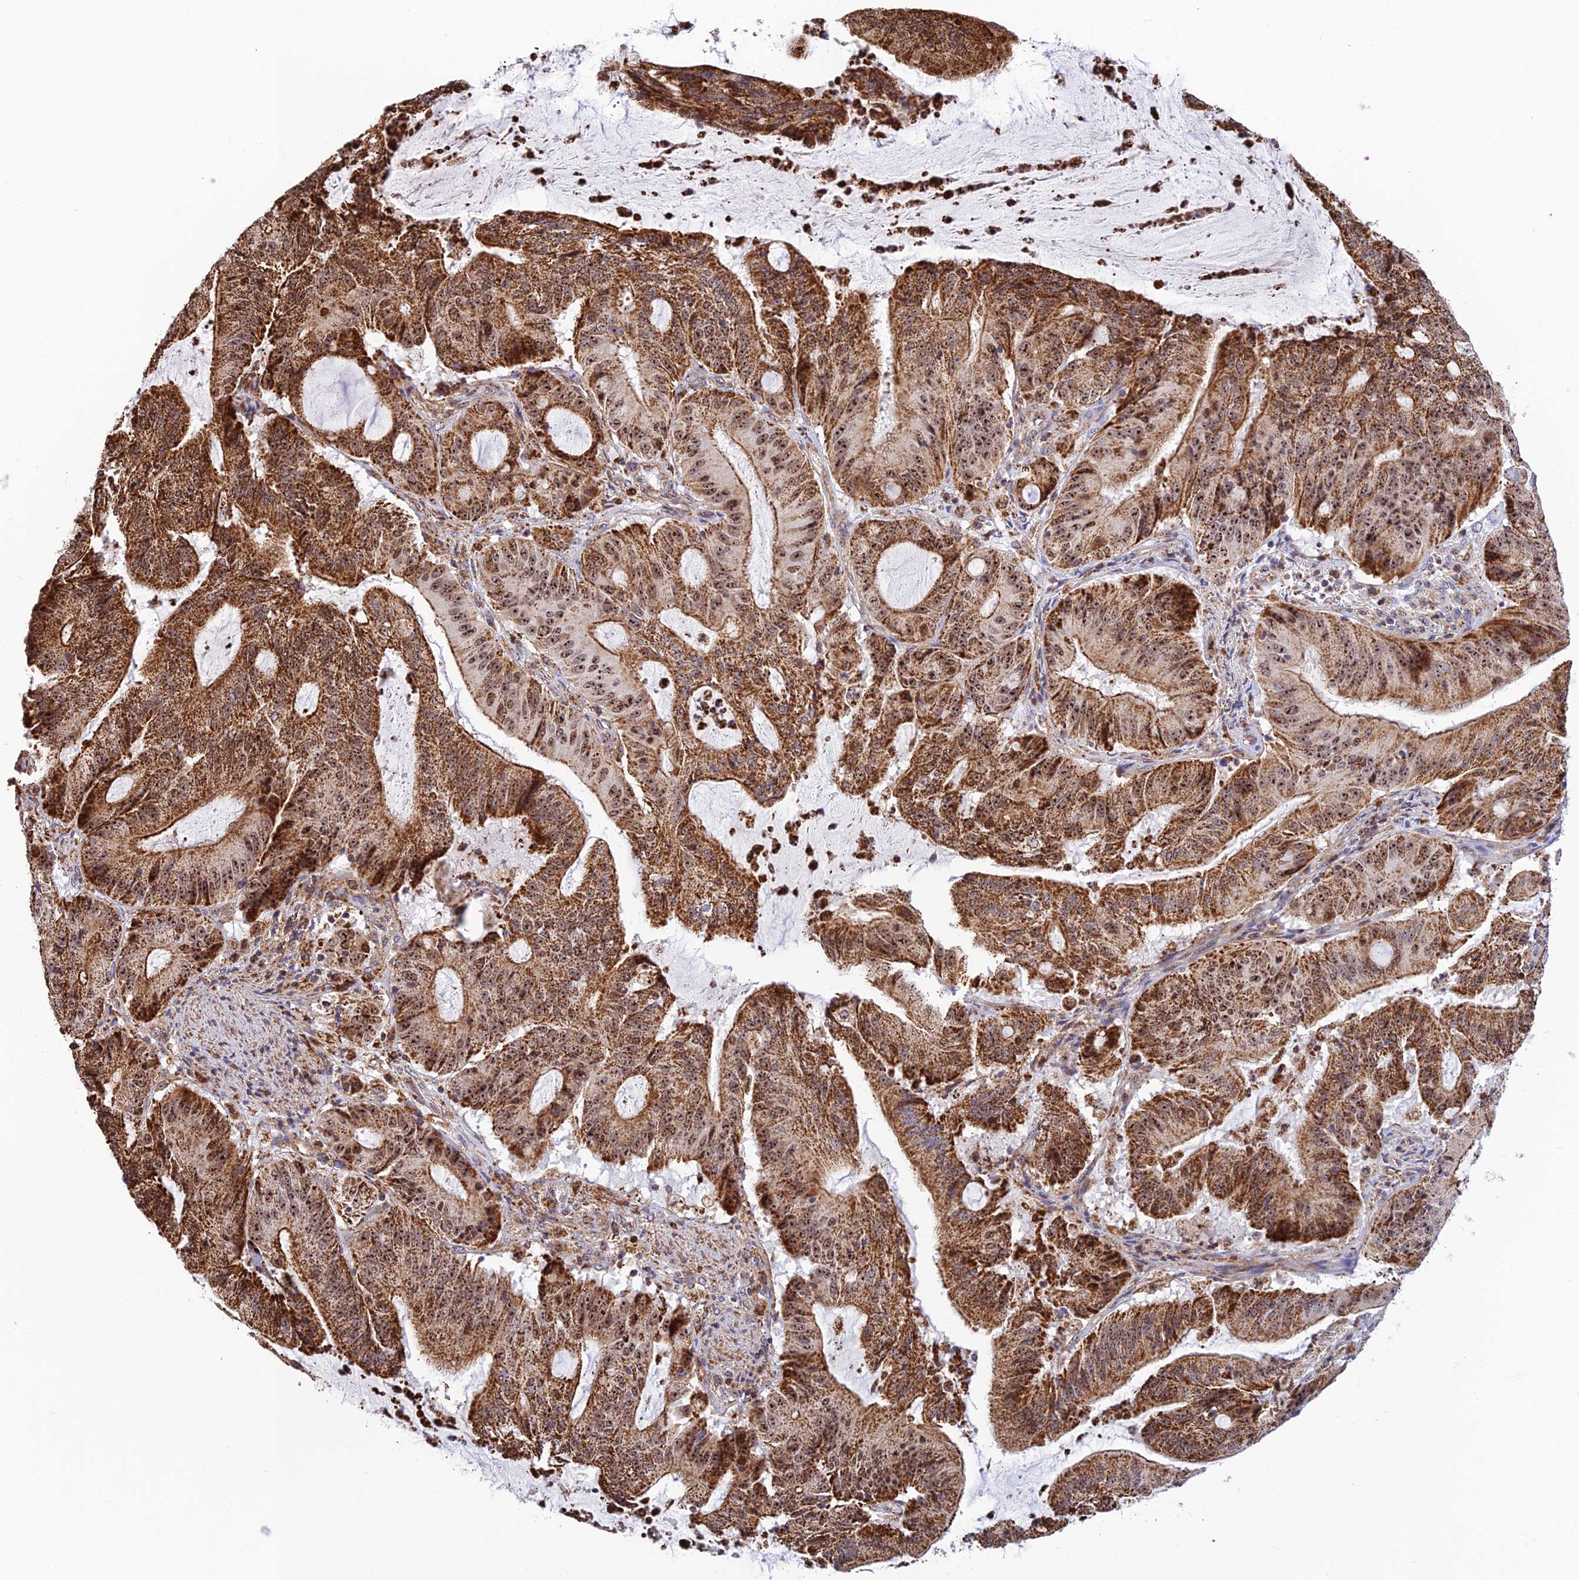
{"staining": {"intensity": "strong", "quantity": ">75%", "location": "cytoplasmic/membranous,nuclear"}, "tissue": "liver cancer", "cell_type": "Tumor cells", "image_type": "cancer", "snomed": [{"axis": "morphology", "description": "Normal tissue, NOS"}, {"axis": "morphology", "description": "Cholangiocarcinoma"}, {"axis": "topography", "description": "Liver"}, {"axis": "topography", "description": "Peripheral nerve tissue"}], "caption": "Protein staining exhibits strong cytoplasmic/membranous and nuclear staining in approximately >75% of tumor cells in liver cancer.", "gene": "POLR1G", "patient": {"sex": "female", "age": 73}}